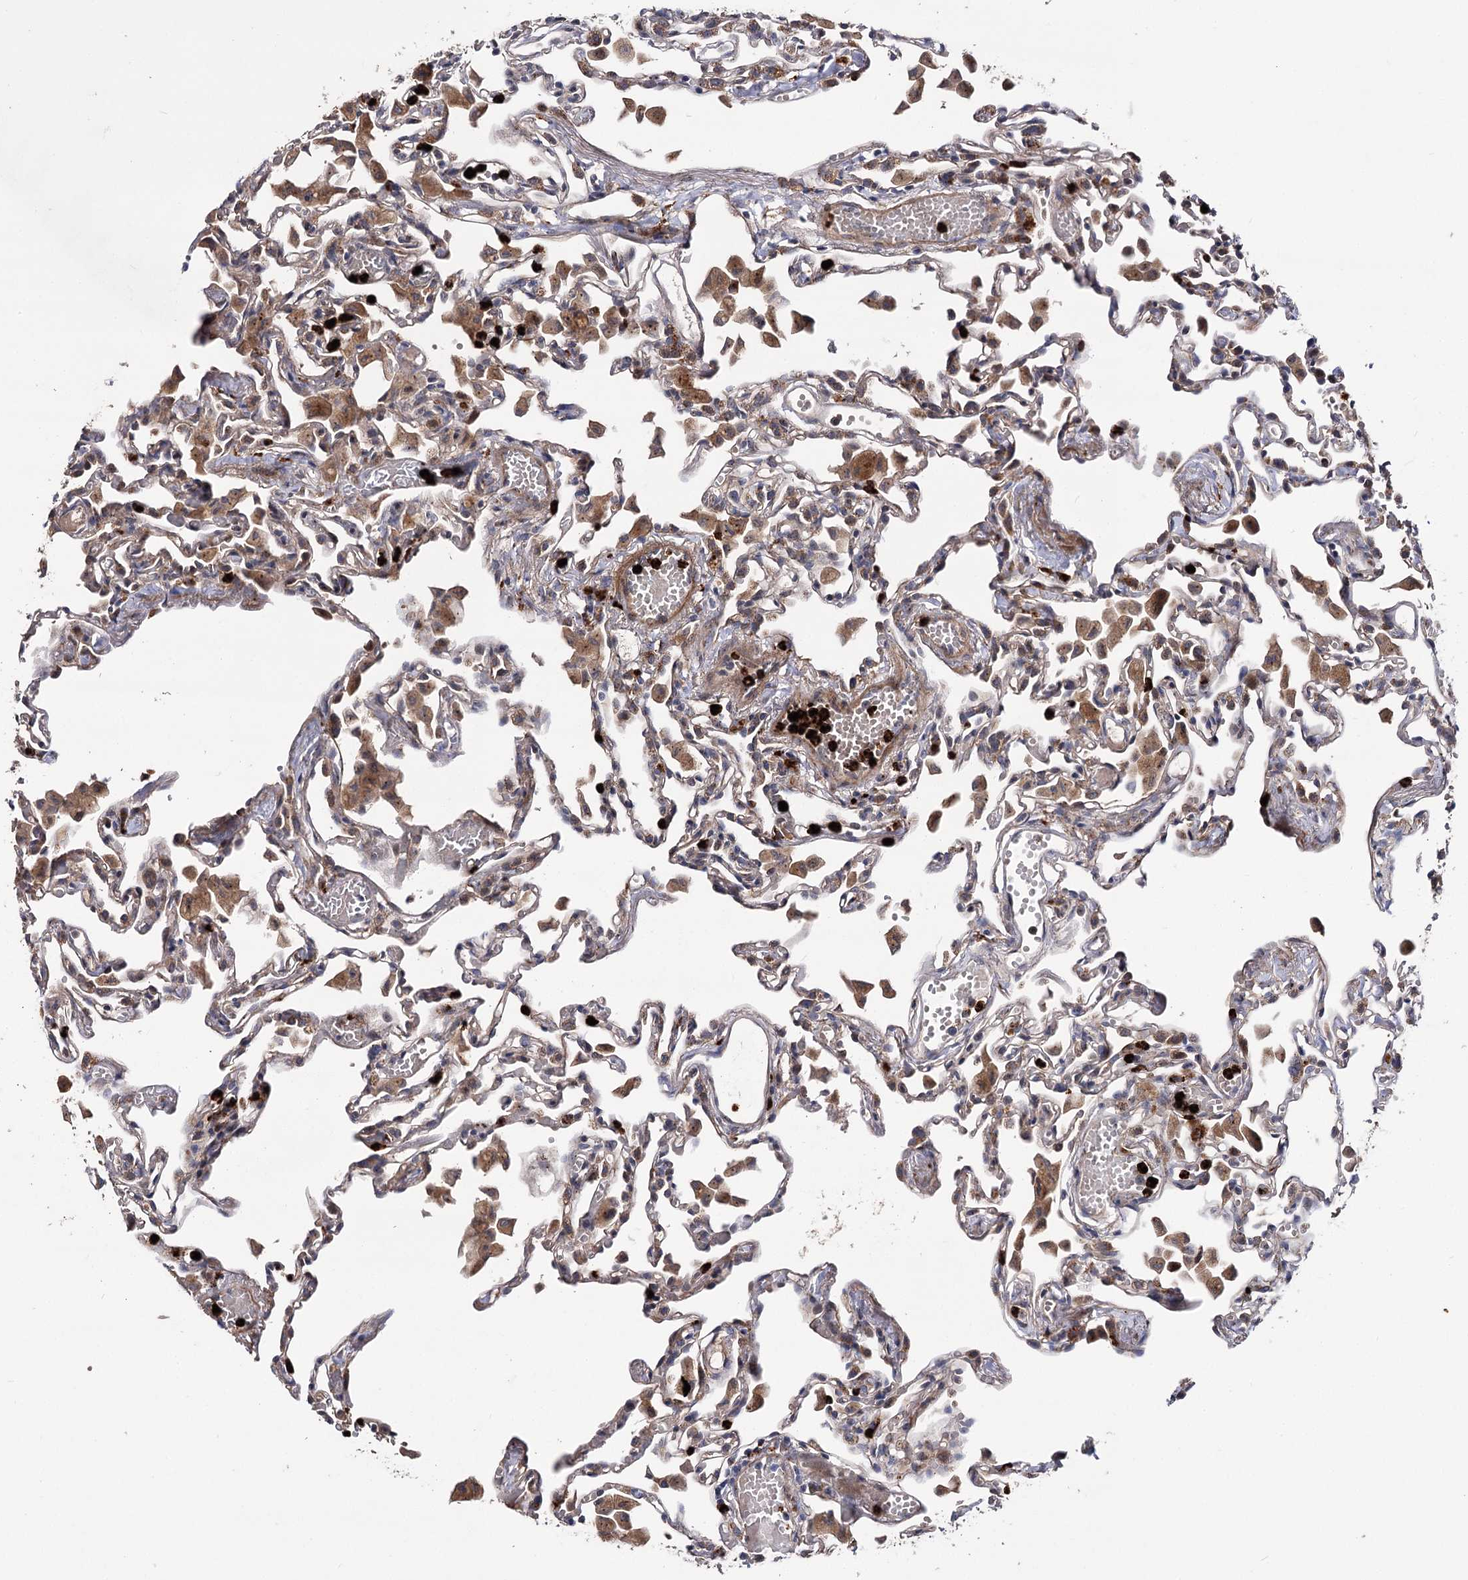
{"staining": {"intensity": "weak", "quantity": "25%-75%", "location": "cytoplasmic/membranous"}, "tissue": "lung", "cell_type": "Alveolar cells", "image_type": "normal", "snomed": [{"axis": "morphology", "description": "Normal tissue, NOS"}, {"axis": "topography", "description": "Bronchus"}, {"axis": "topography", "description": "Lung"}], "caption": "Immunohistochemical staining of unremarkable lung displays low levels of weak cytoplasmic/membranous expression in approximately 25%-75% of alveolar cells. (DAB = brown stain, brightfield microscopy at high magnification).", "gene": "MINDY3", "patient": {"sex": "female", "age": 49}}